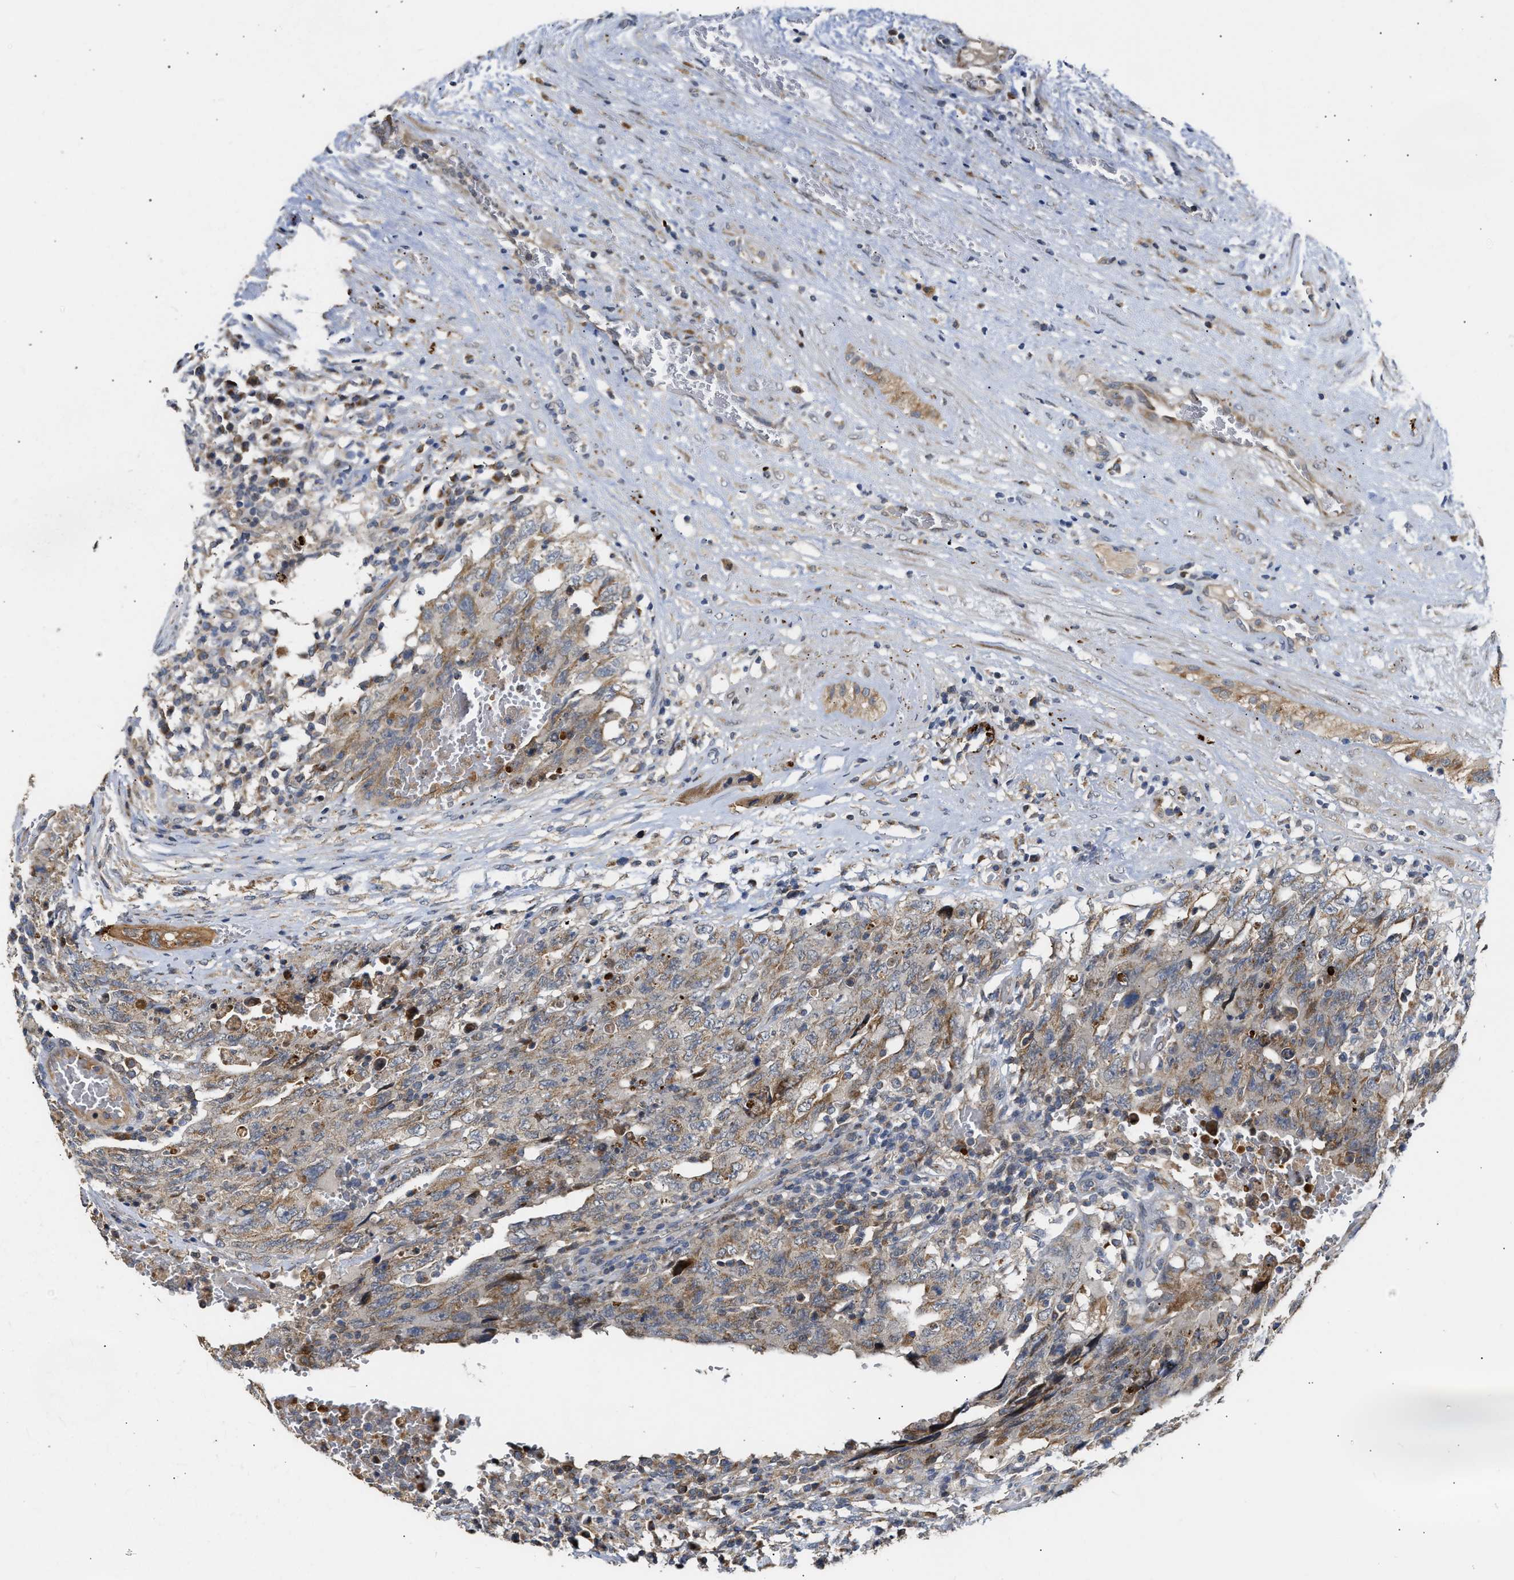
{"staining": {"intensity": "weak", "quantity": "<25%", "location": "cytoplasmic/membranous"}, "tissue": "testis cancer", "cell_type": "Tumor cells", "image_type": "cancer", "snomed": [{"axis": "morphology", "description": "Carcinoma, Embryonal, NOS"}, {"axis": "topography", "description": "Testis"}], "caption": "Tumor cells show no significant positivity in testis cancer (embryonal carcinoma).", "gene": "EXTL2", "patient": {"sex": "male", "age": 26}}